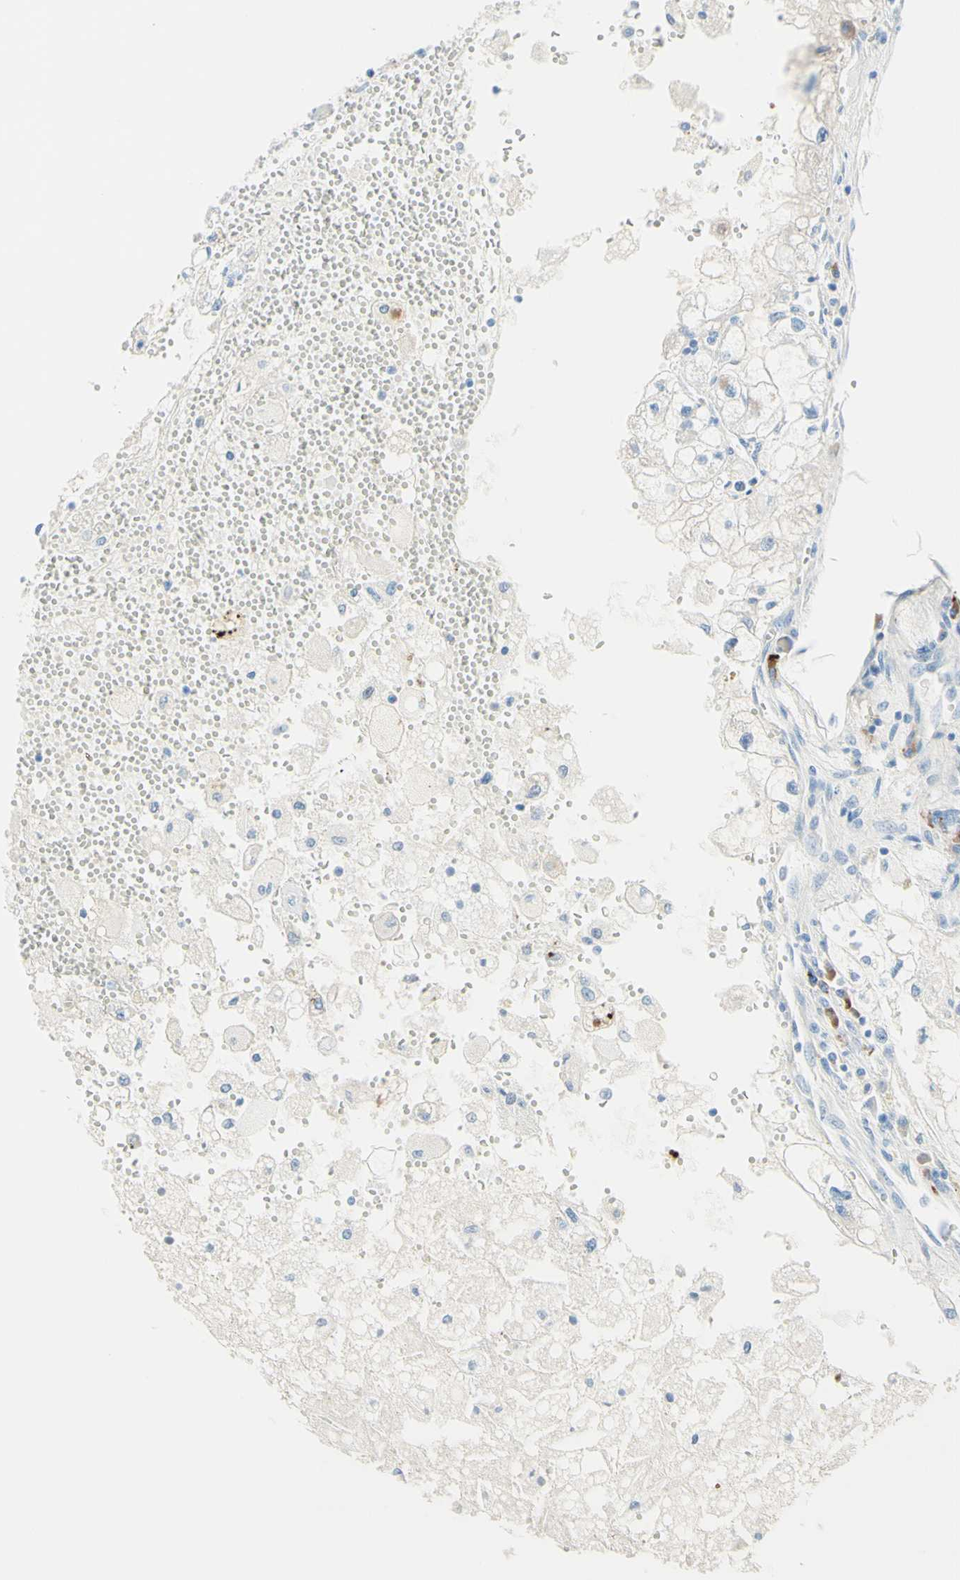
{"staining": {"intensity": "negative", "quantity": "none", "location": "none"}, "tissue": "renal cancer", "cell_type": "Tumor cells", "image_type": "cancer", "snomed": [{"axis": "morphology", "description": "Adenocarcinoma, NOS"}, {"axis": "topography", "description": "Kidney"}], "caption": "High magnification brightfield microscopy of renal cancer stained with DAB (3,3'-diaminobenzidine) (brown) and counterstained with hematoxylin (blue): tumor cells show no significant staining. The staining is performed using DAB (3,3'-diaminobenzidine) brown chromogen with nuclei counter-stained in using hematoxylin.", "gene": "IL6ST", "patient": {"sex": "female", "age": 70}}